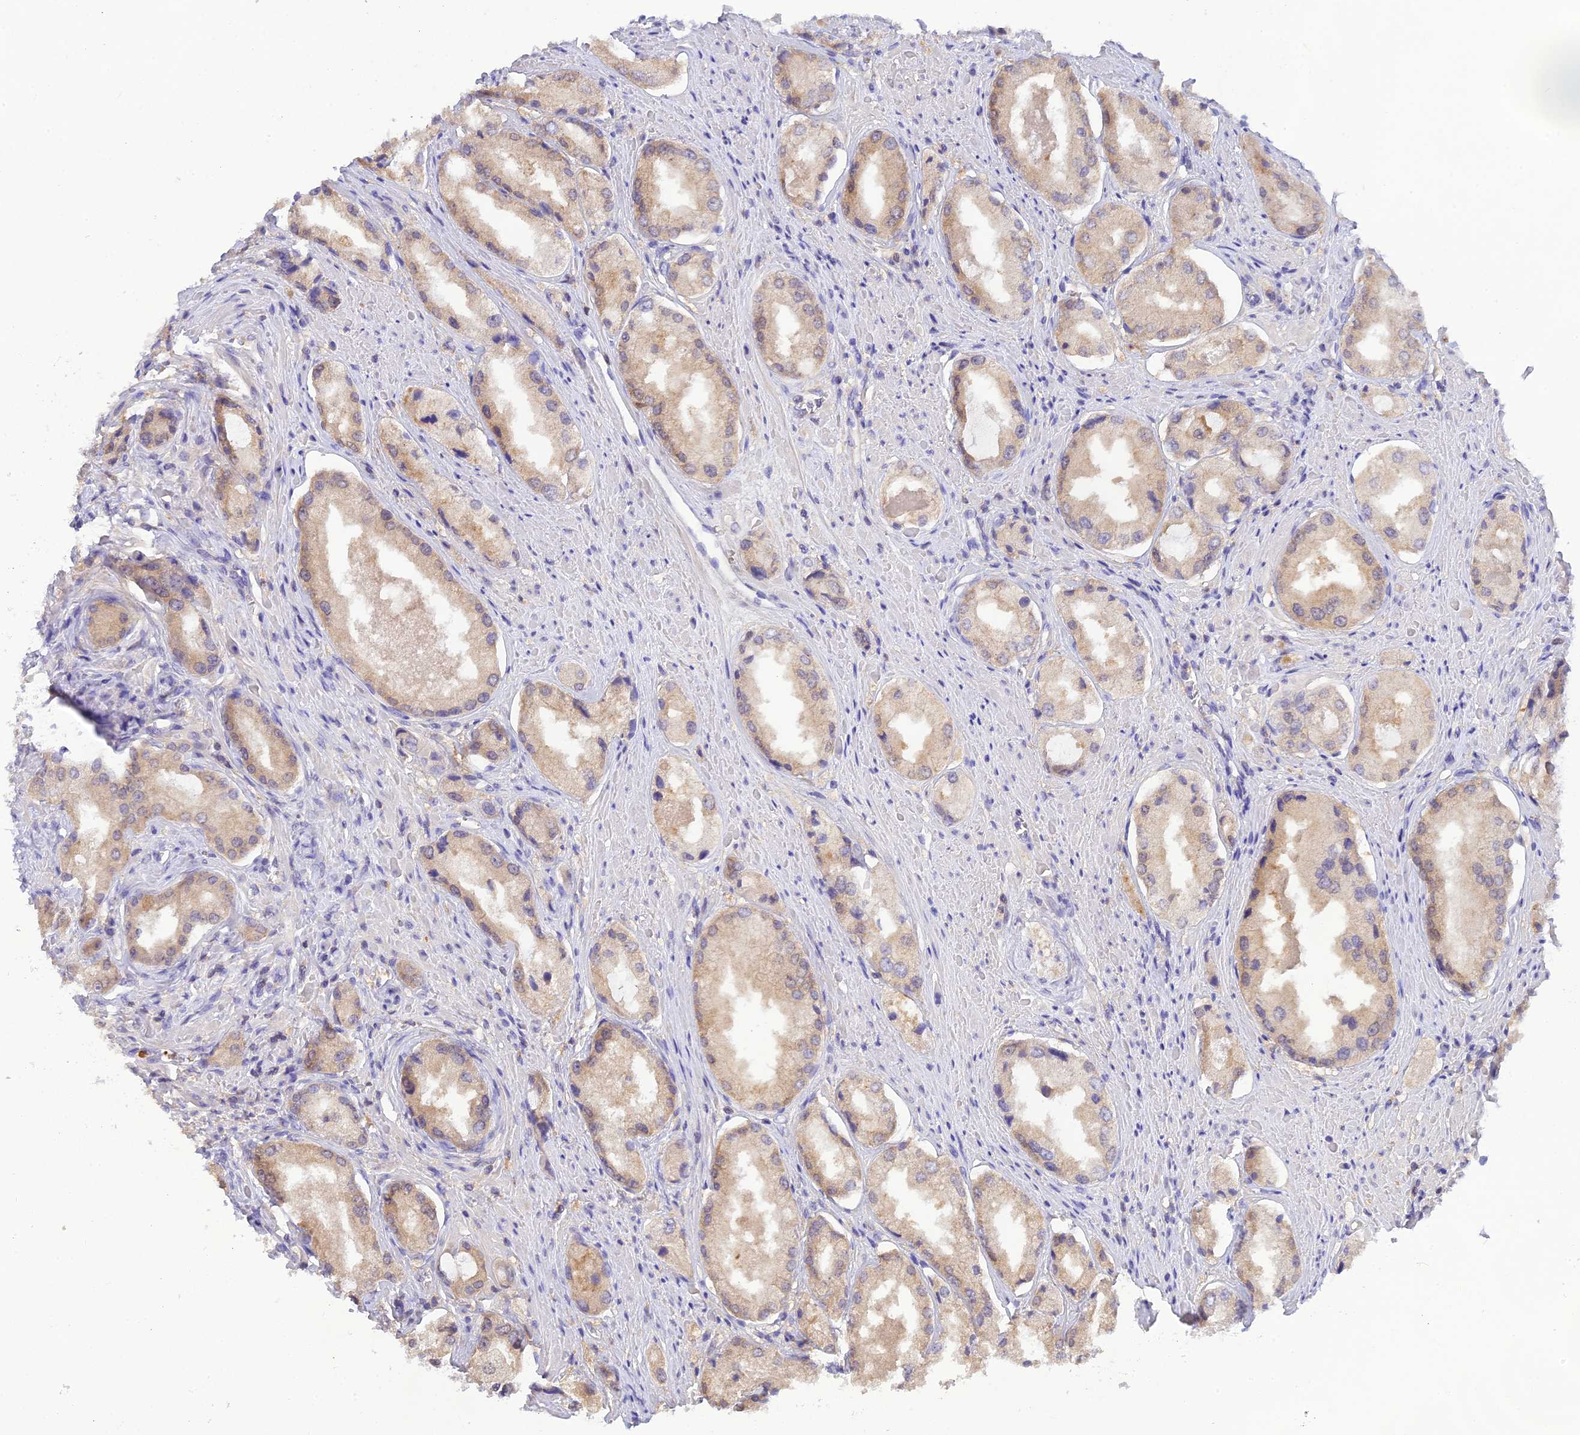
{"staining": {"intensity": "weak", "quantity": "<25%", "location": "cytoplasmic/membranous"}, "tissue": "prostate cancer", "cell_type": "Tumor cells", "image_type": "cancer", "snomed": [{"axis": "morphology", "description": "Adenocarcinoma, Low grade"}, {"axis": "topography", "description": "Prostate"}], "caption": "An image of human prostate adenocarcinoma (low-grade) is negative for staining in tumor cells.", "gene": "HDHD2", "patient": {"sex": "male", "age": 68}}